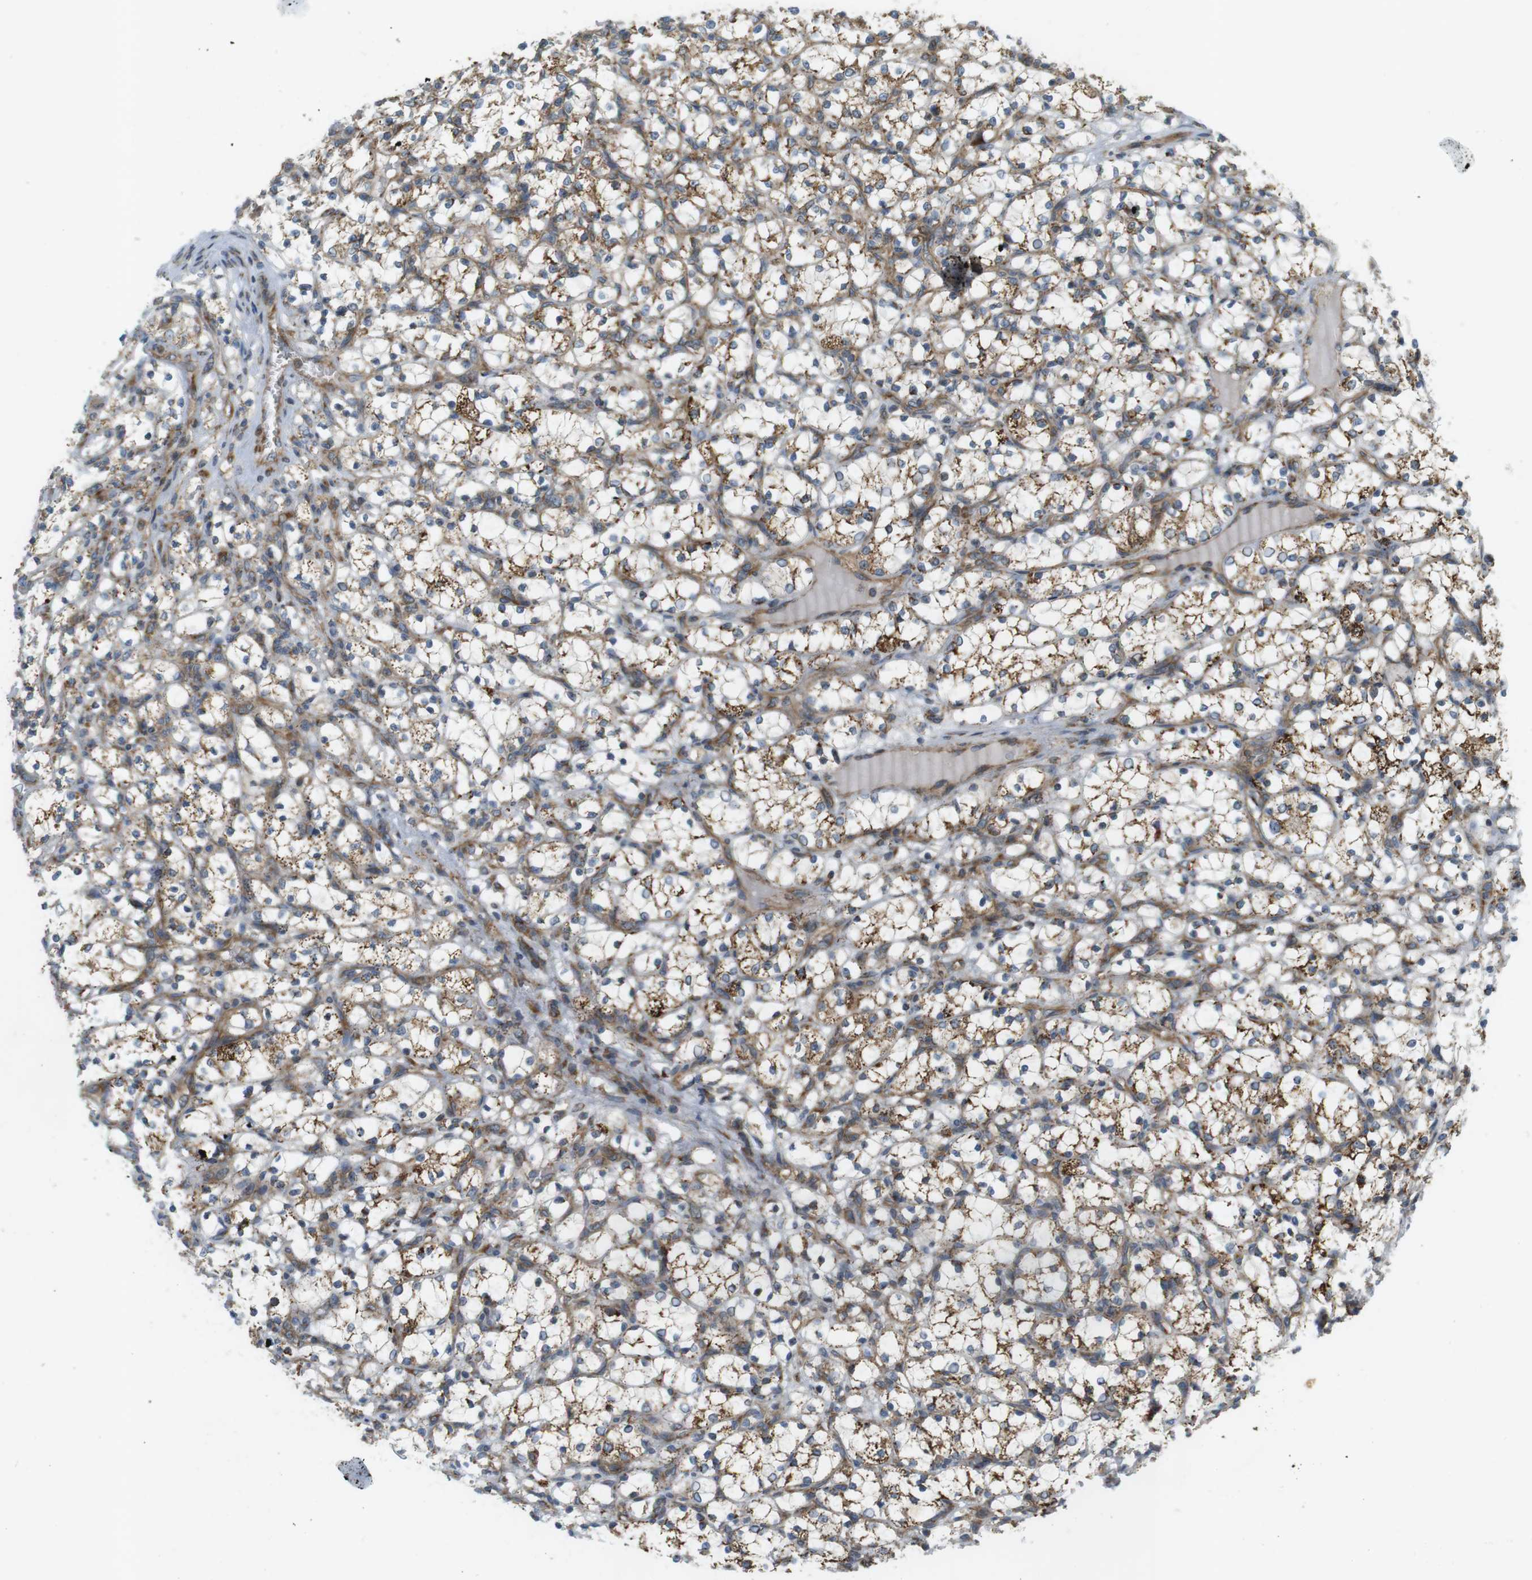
{"staining": {"intensity": "moderate", "quantity": "25%-75%", "location": "cytoplasmic/membranous"}, "tissue": "renal cancer", "cell_type": "Tumor cells", "image_type": "cancer", "snomed": [{"axis": "morphology", "description": "Adenocarcinoma, NOS"}, {"axis": "topography", "description": "Kidney"}], "caption": "Renal cancer stained for a protein (brown) demonstrates moderate cytoplasmic/membranous positive staining in approximately 25%-75% of tumor cells.", "gene": "SLC41A1", "patient": {"sex": "female", "age": 69}}